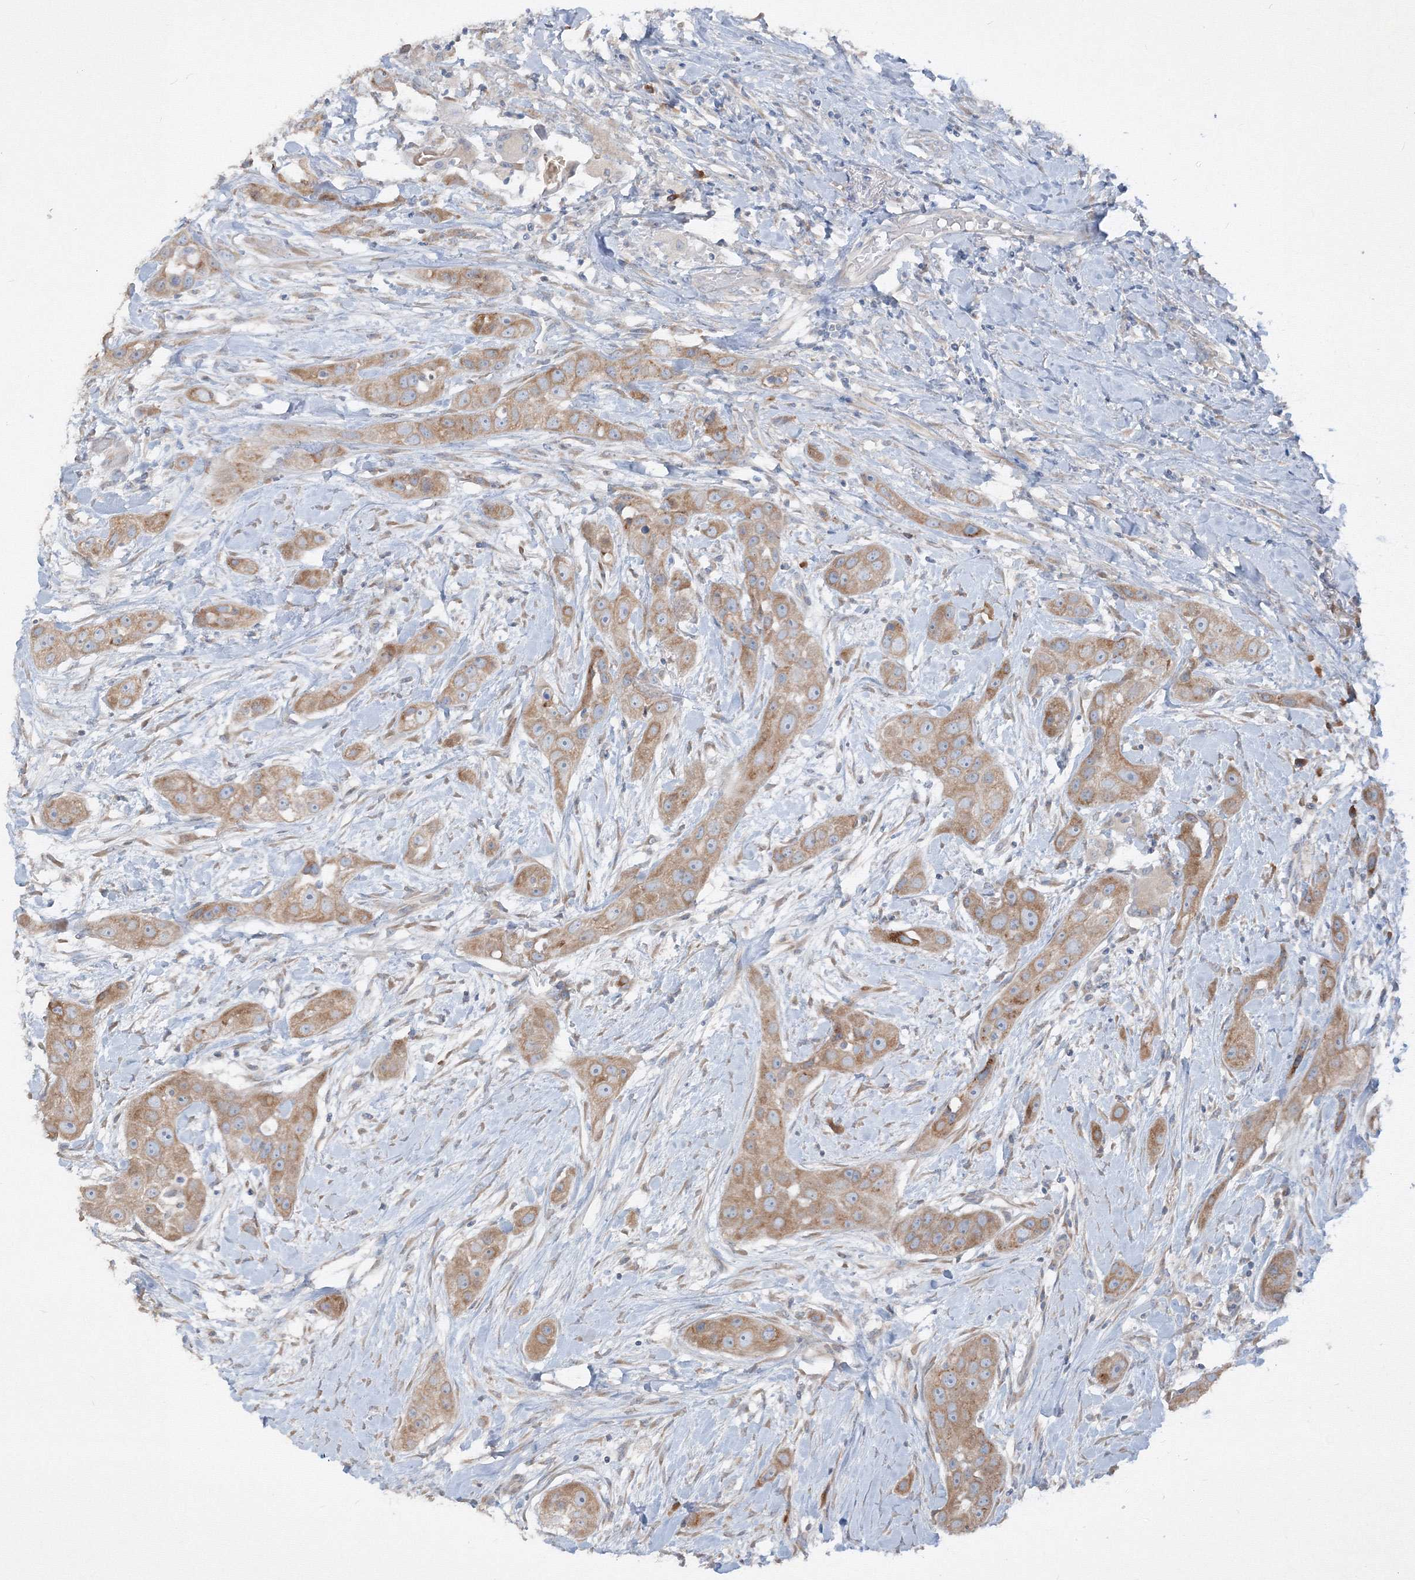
{"staining": {"intensity": "moderate", "quantity": ">75%", "location": "cytoplasmic/membranous"}, "tissue": "head and neck cancer", "cell_type": "Tumor cells", "image_type": "cancer", "snomed": [{"axis": "morphology", "description": "Normal tissue, NOS"}, {"axis": "morphology", "description": "Squamous cell carcinoma, NOS"}, {"axis": "topography", "description": "Skeletal muscle"}, {"axis": "topography", "description": "Head-Neck"}], "caption": "This is an image of immunohistochemistry (IHC) staining of squamous cell carcinoma (head and neck), which shows moderate expression in the cytoplasmic/membranous of tumor cells.", "gene": "IFNAR1", "patient": {"sex": "male", "age": 51}}